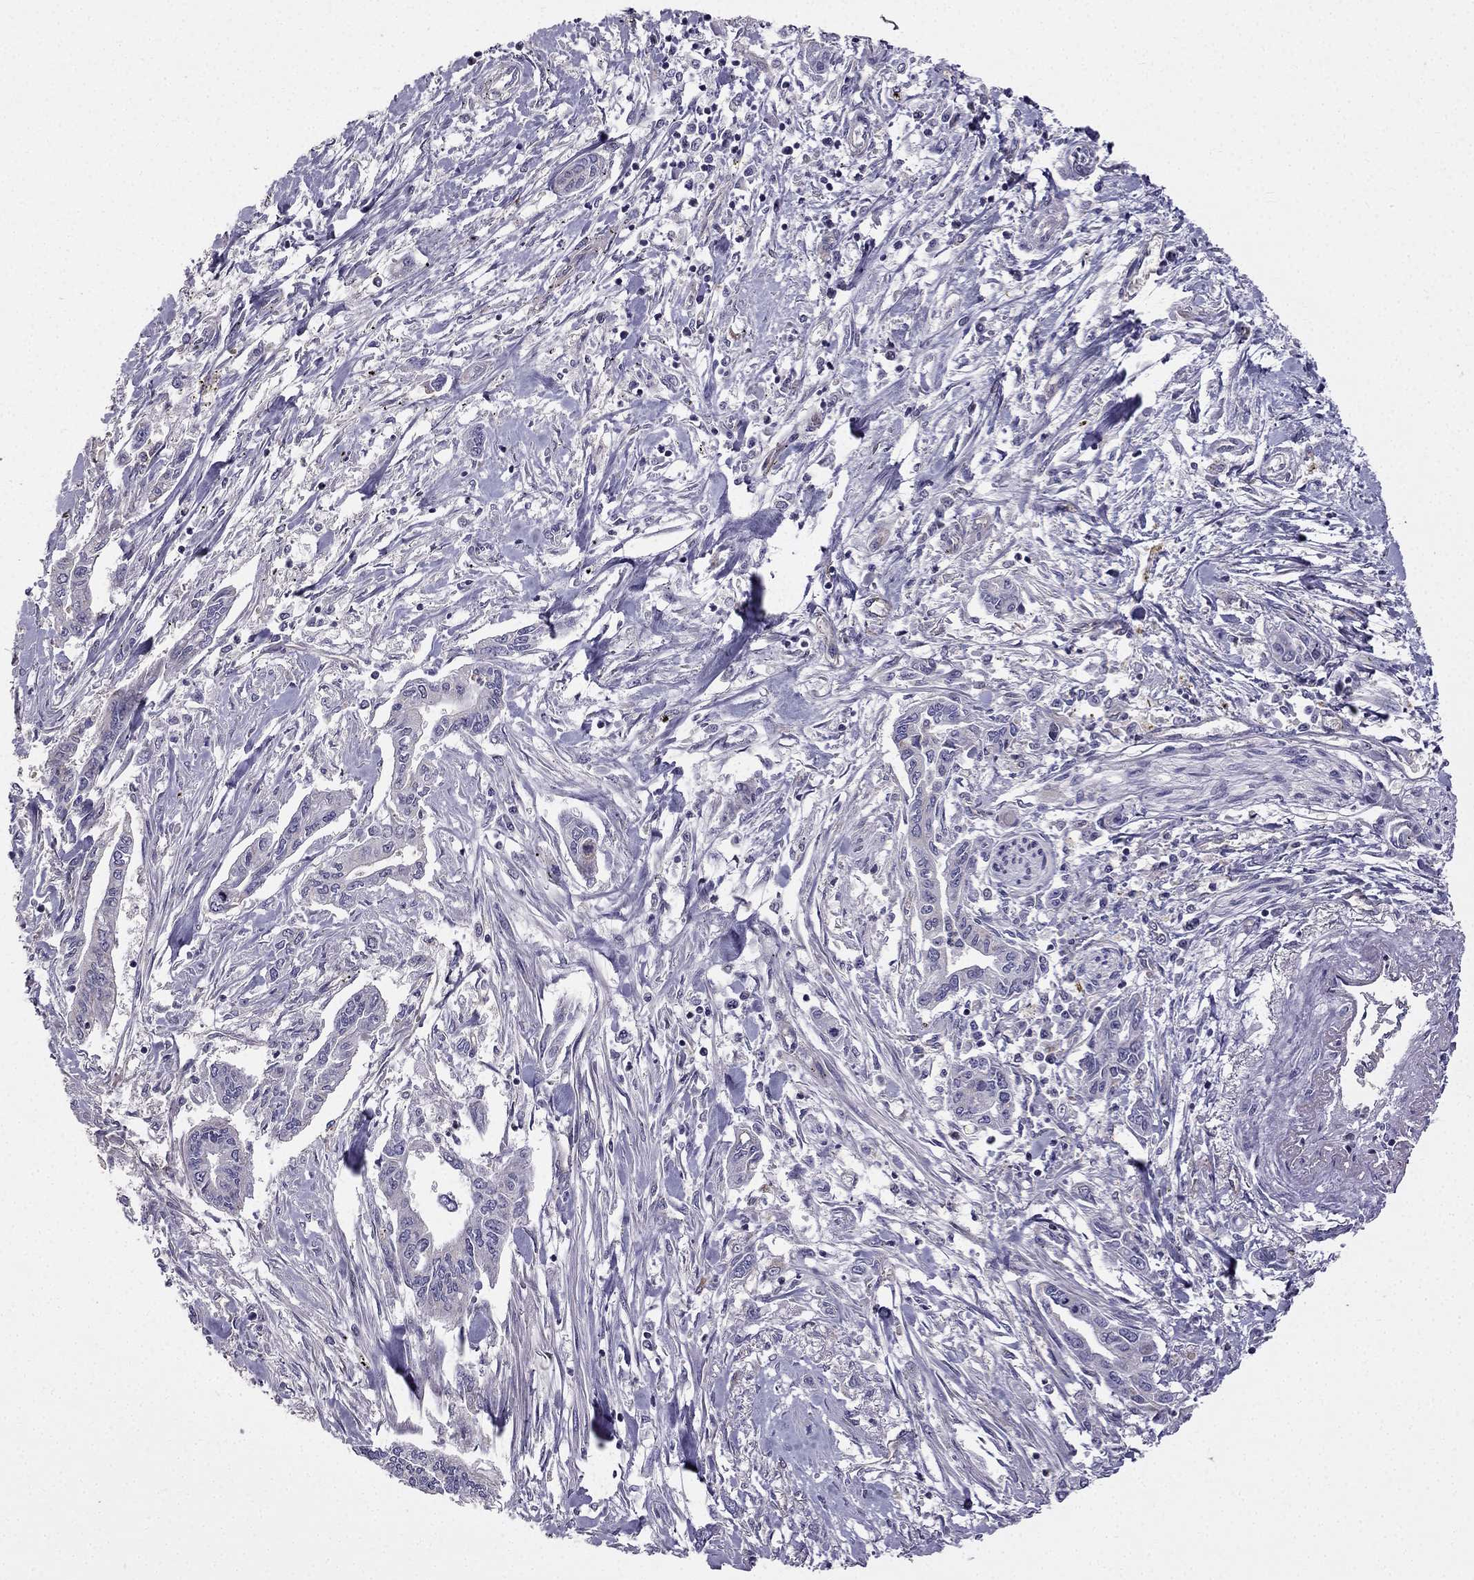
{"staining": {"intensity": "negative", "quantity": "none", "location": "none"}, "tissue": "pancreatic cancer", "cell_type": "Tumor cells", "image_type": "cancer", "snomed": [{"axis": "morphology", "description": "Adenocarcinoma, NOS"}, {"axis": "topography", "description": "Pancreas"}], "caption": "Protein analysis of adenocarcinoma (pancreatic) reveals no significant positivity in tumor cells. (DAB immunohistochemistry (IHC) with hematoxylin counter stain).", "gene": "SLC6A2", "patient": {"sex": "male", "age": 60}}